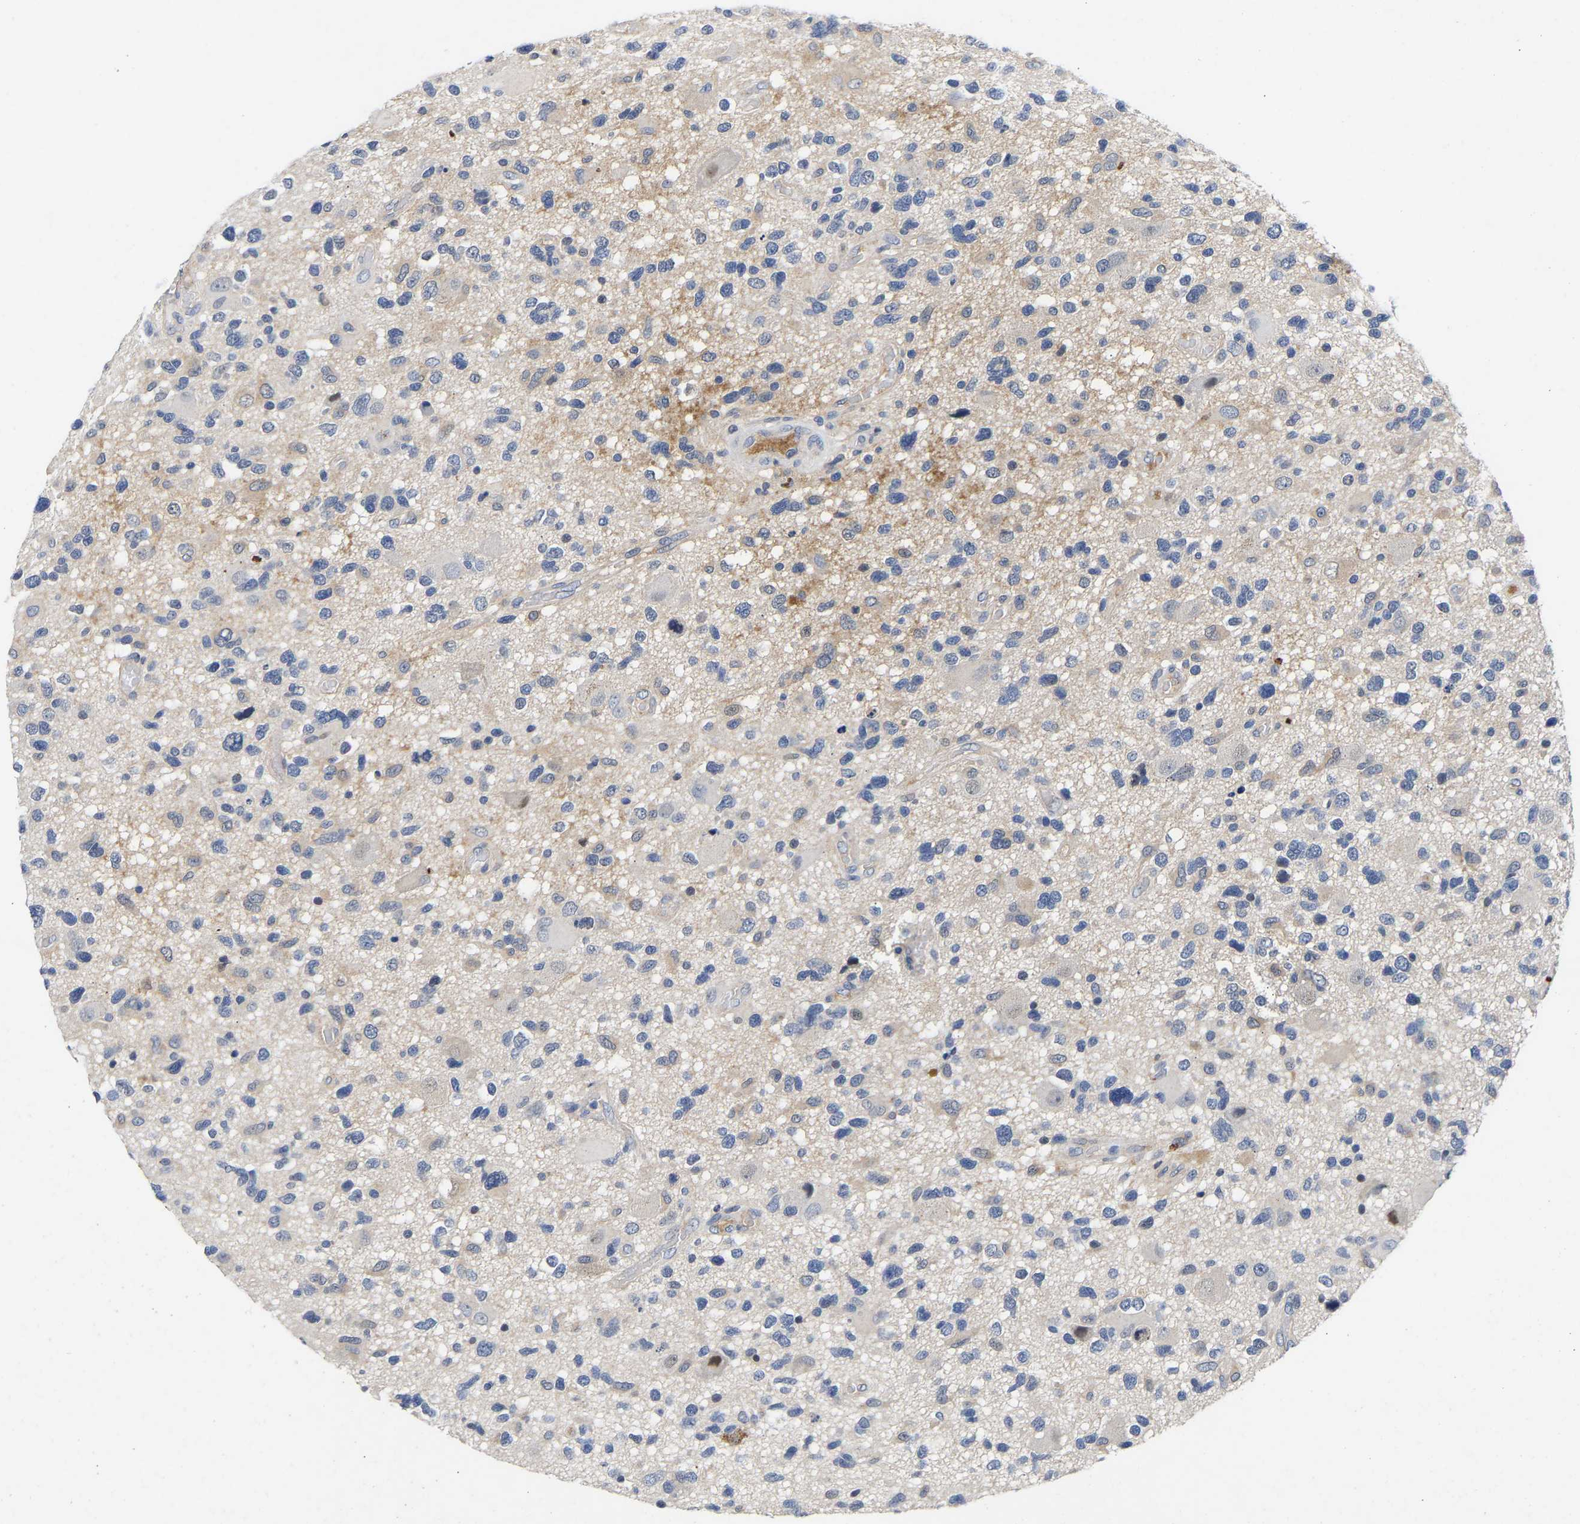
{"staining": {"intensity": "negative", "quantity": "none", "location": "none"}, "tissue": "glioma", "cell_type": "Tumor cells", "image_type": "cancer", "snomed": [{"axis": "morphology", "description": "Glioma, malignant, High grade"}, {"axis": "topography", "description": "Brain"}], "caption": "IHC of glioma displays no staining in tumor cells.", "gene": "CCDC6", "patient": {"sex": "male", "age": 33}}